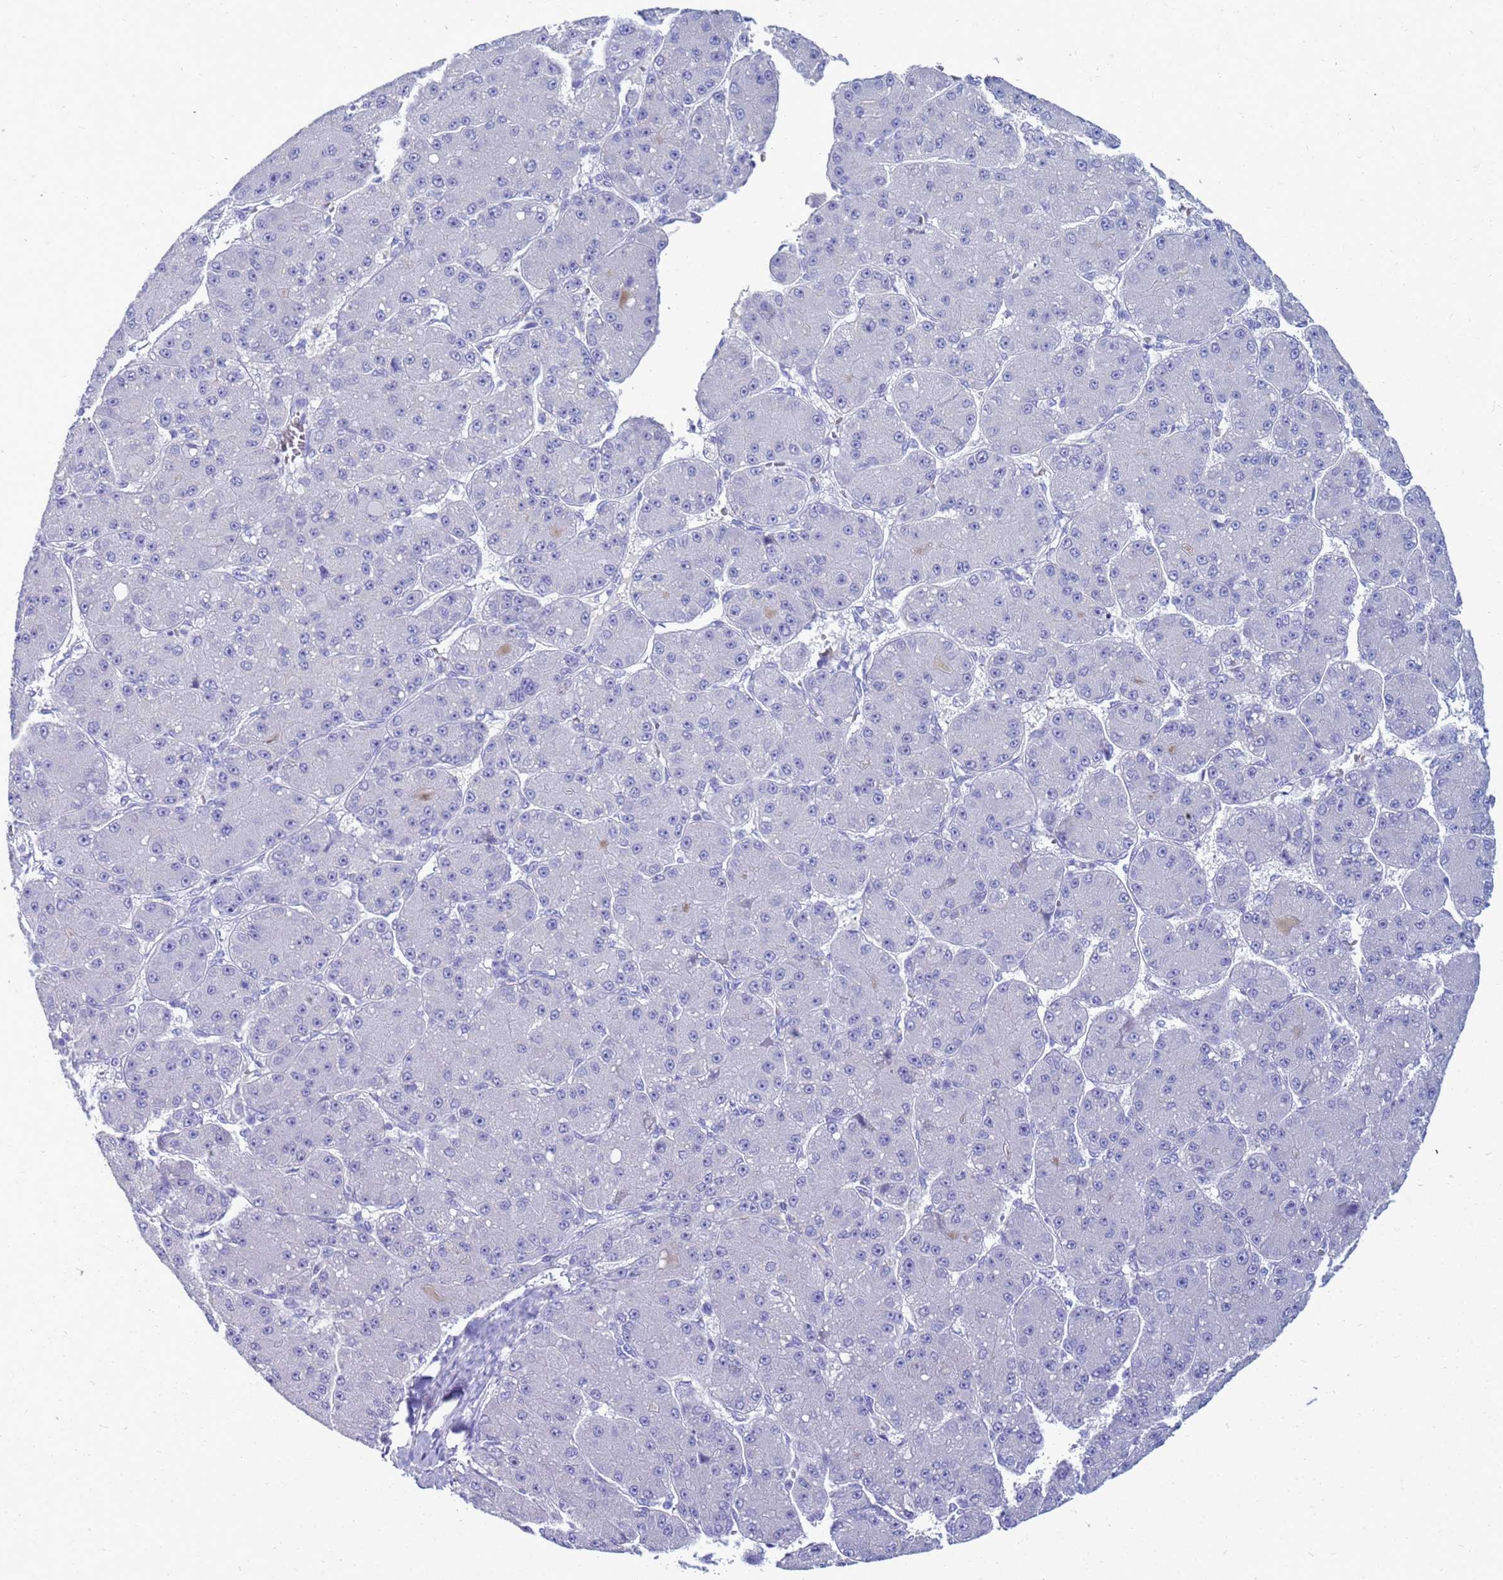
{"staining": {"intensity": "negative", "quantity": "none", "location": "none"}, "tissue": "liver cancer", "cell_type": "Tumor cells", "image_type": "cancer", "snomed": [{"axis": "morphology", "description": "Carcinoma, Hepatocellular, NOS"}, {"axis": "topography", "description": "Liver"}], "caption": "There is no significant staining in tumor cells of liver cancer (hepatocellular carcinoma).", "gene": "SYCN", "patient": {"sex": "male", "age": 67}}